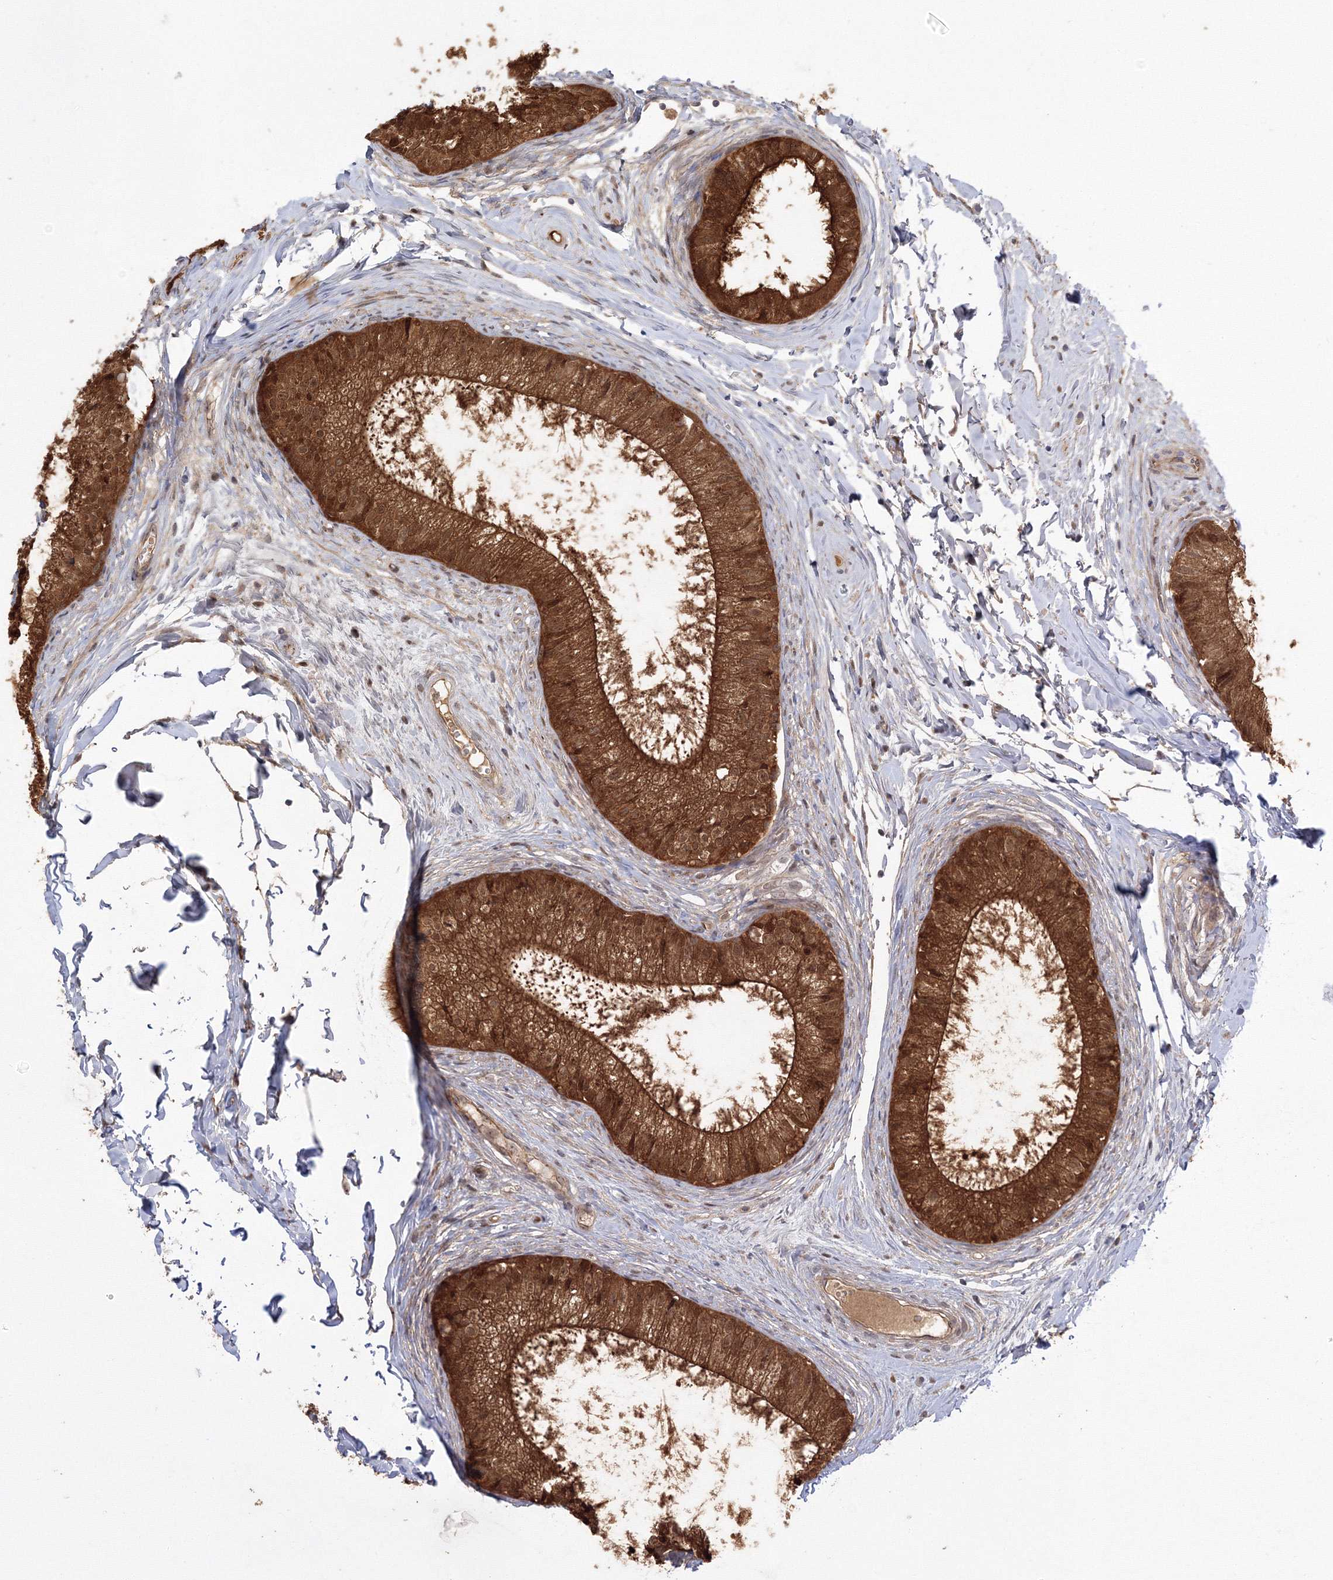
{"staining": {"intensity": "strong", "quantity": ">75%", "location": "cytoplasmic/membranous,nuclear"}, "tissue": "epididymis", "cell_type": "Glandular cells", "image_type": "normal", "snomed": [{"axis": "morphology", "description": "Normal tissue, NOS"}, {"axis": "topography", "description": "Epididymis"}], "caption": "Immunohistochemical staining of benign epididymis demonstrates strong cytoplasmic/membranous,nuclear protein expression in approximately >75% of glandular cells.", "gene": "NPM3", "patient": {"sex": "male", "age": 34}}